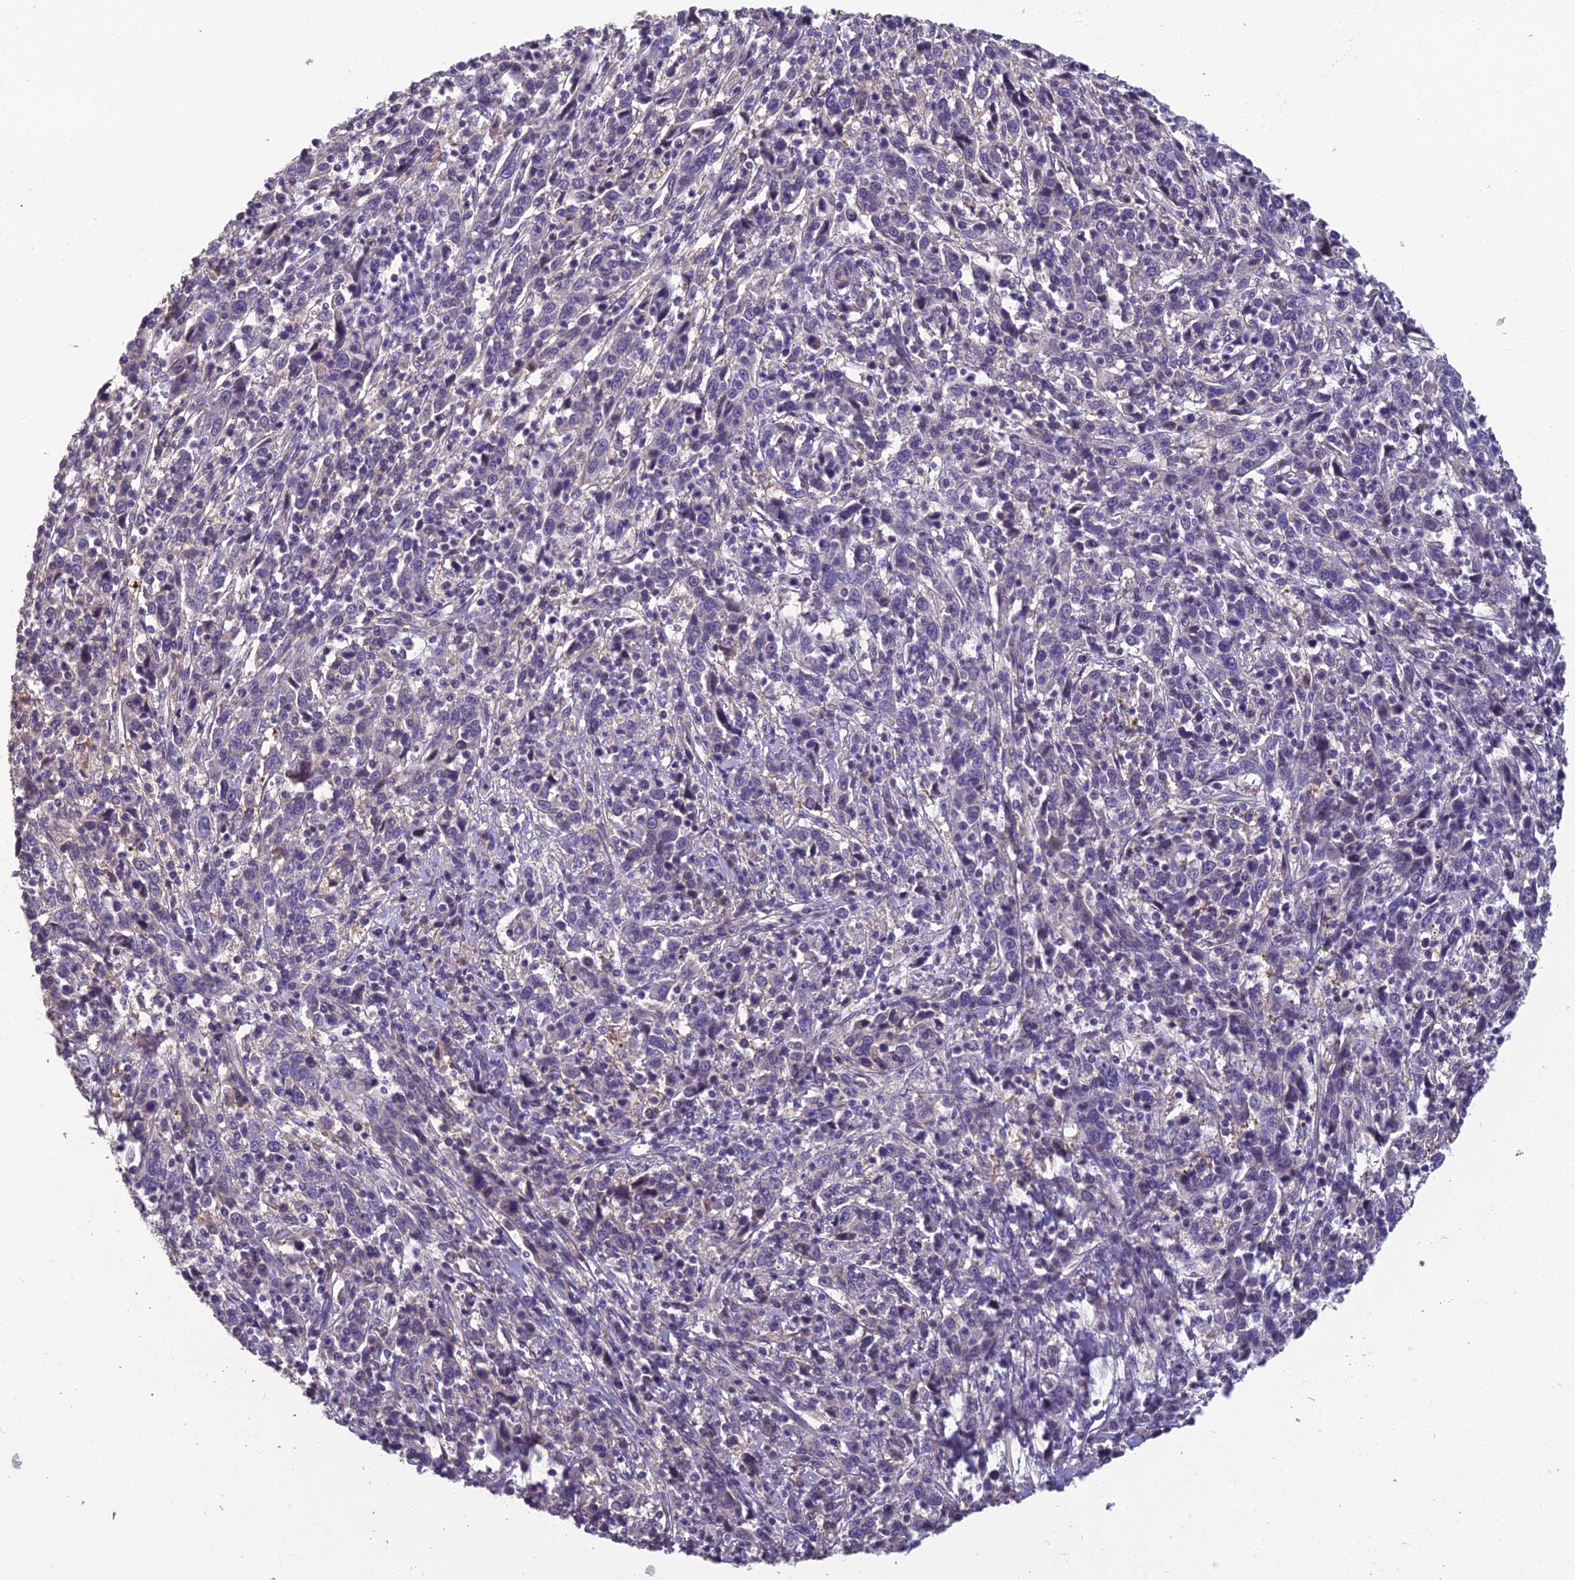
{"staining": {"intensity": "negative", "quantity": "none", "location": "none"}, "tissue": "cervical cancer", "cell_type": "Tumor cells", "image_type": "cancer", "snomed": [{"axis": "morphology", "description": "Squamous cell carcinoma, NOS"}, {"axis": "topography", "description": "Cervix"}], "caption": "High magnification brightfield microscopy of cervical cancer stained with DAB (brown) and counterstained with hematoxylin (blue): tumor cells show no significant positivity.", "gene": "CEACAM16", "patient": {"sex": "female", "age": 46}}